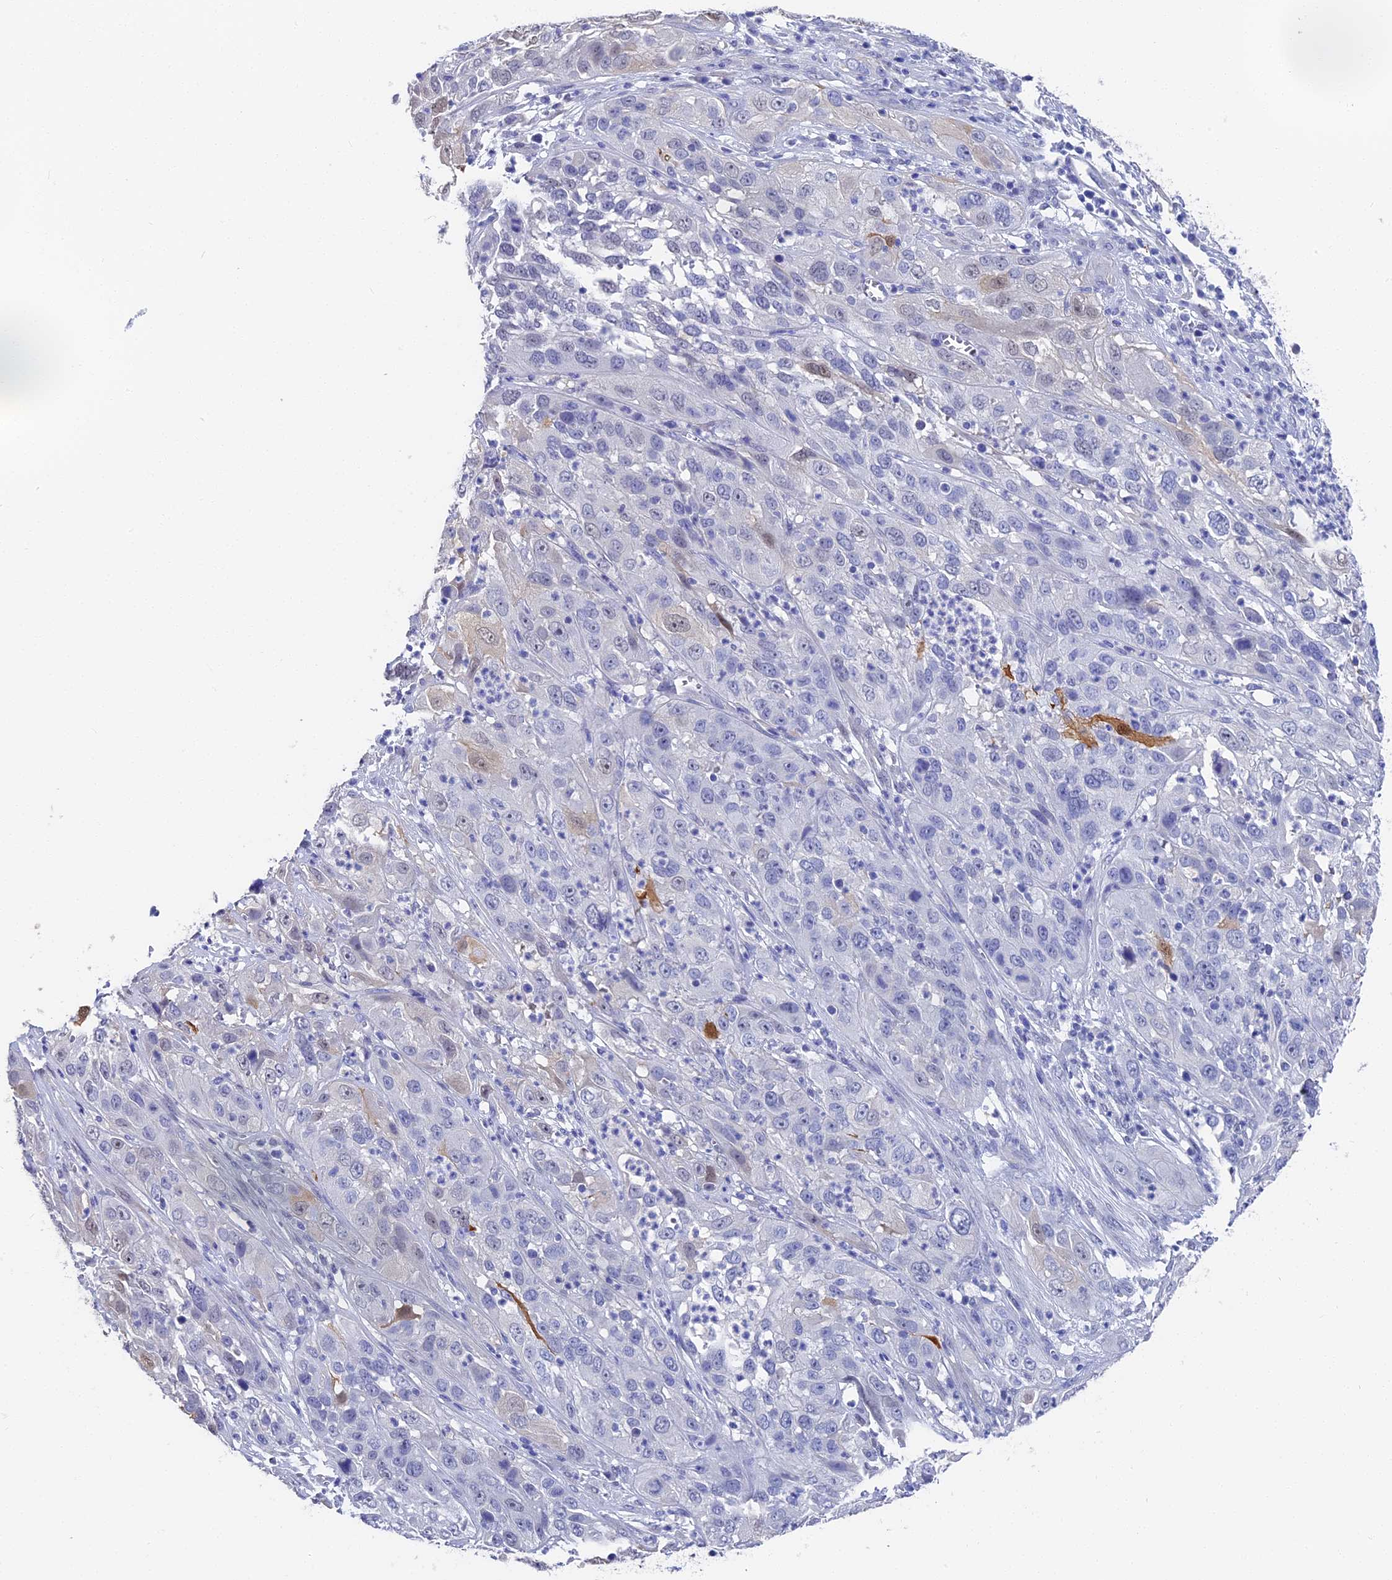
{"staining": {"intensity": "negative", "quantity": "none", "location": "none"}, "tissue": "cervical cancer", "cell_type": "Tumor cells", "image_type": "cancer", "snomed": [{"axis": "morphology", "description": "Squamous cell carcinoma, NOS"}, {"axis": "topography", "description": "Cervix"}], "caption": "The image displays no significant staining in tumor cells of cervical squamous cell carcinoma.", "gene": "VPS33B", "patient": {"sex": "female", "age": 32}}